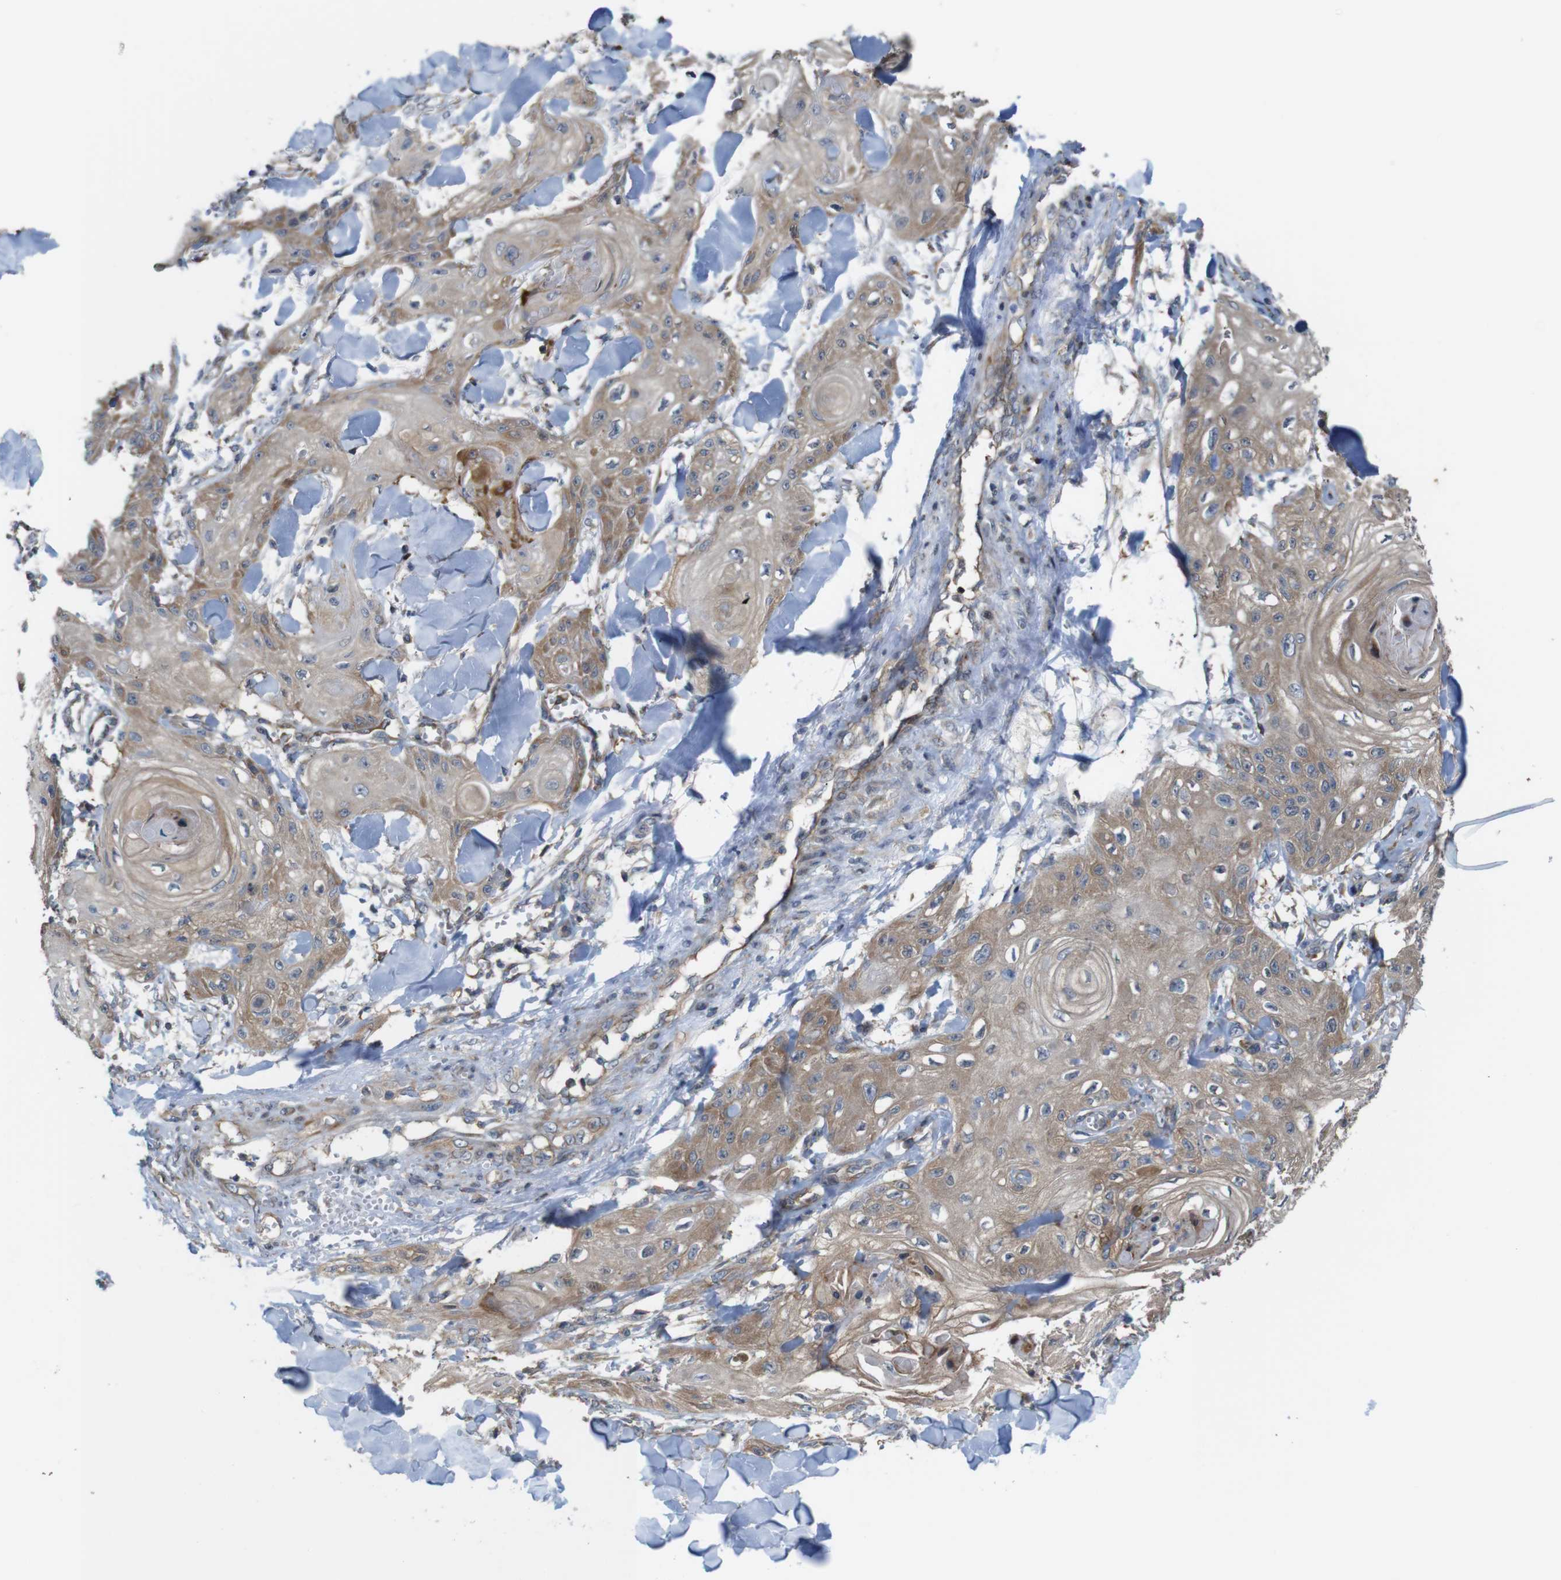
{"staining": {"intensity": "moderate", "quantity": ">75%", "location": "cytoplasmic/membranous"}, "tissue": "skin cancer", "cell_type": "Tumor cells", "image_type": "cancer", "snomed": [{"axis": "morphology", "description": "Squamous cell carcinoma, NOS"}, {"axis": "topography", "description": "Skin"}], "caption": "Skin cancer was stained to show a protein in brown. There is medium levels of moderate cytoplasmic/membranous expression in approximately >75% of tumor cells.", "gene": "PCOLCE2", "patient": {"sex": "male", "age": 74}}